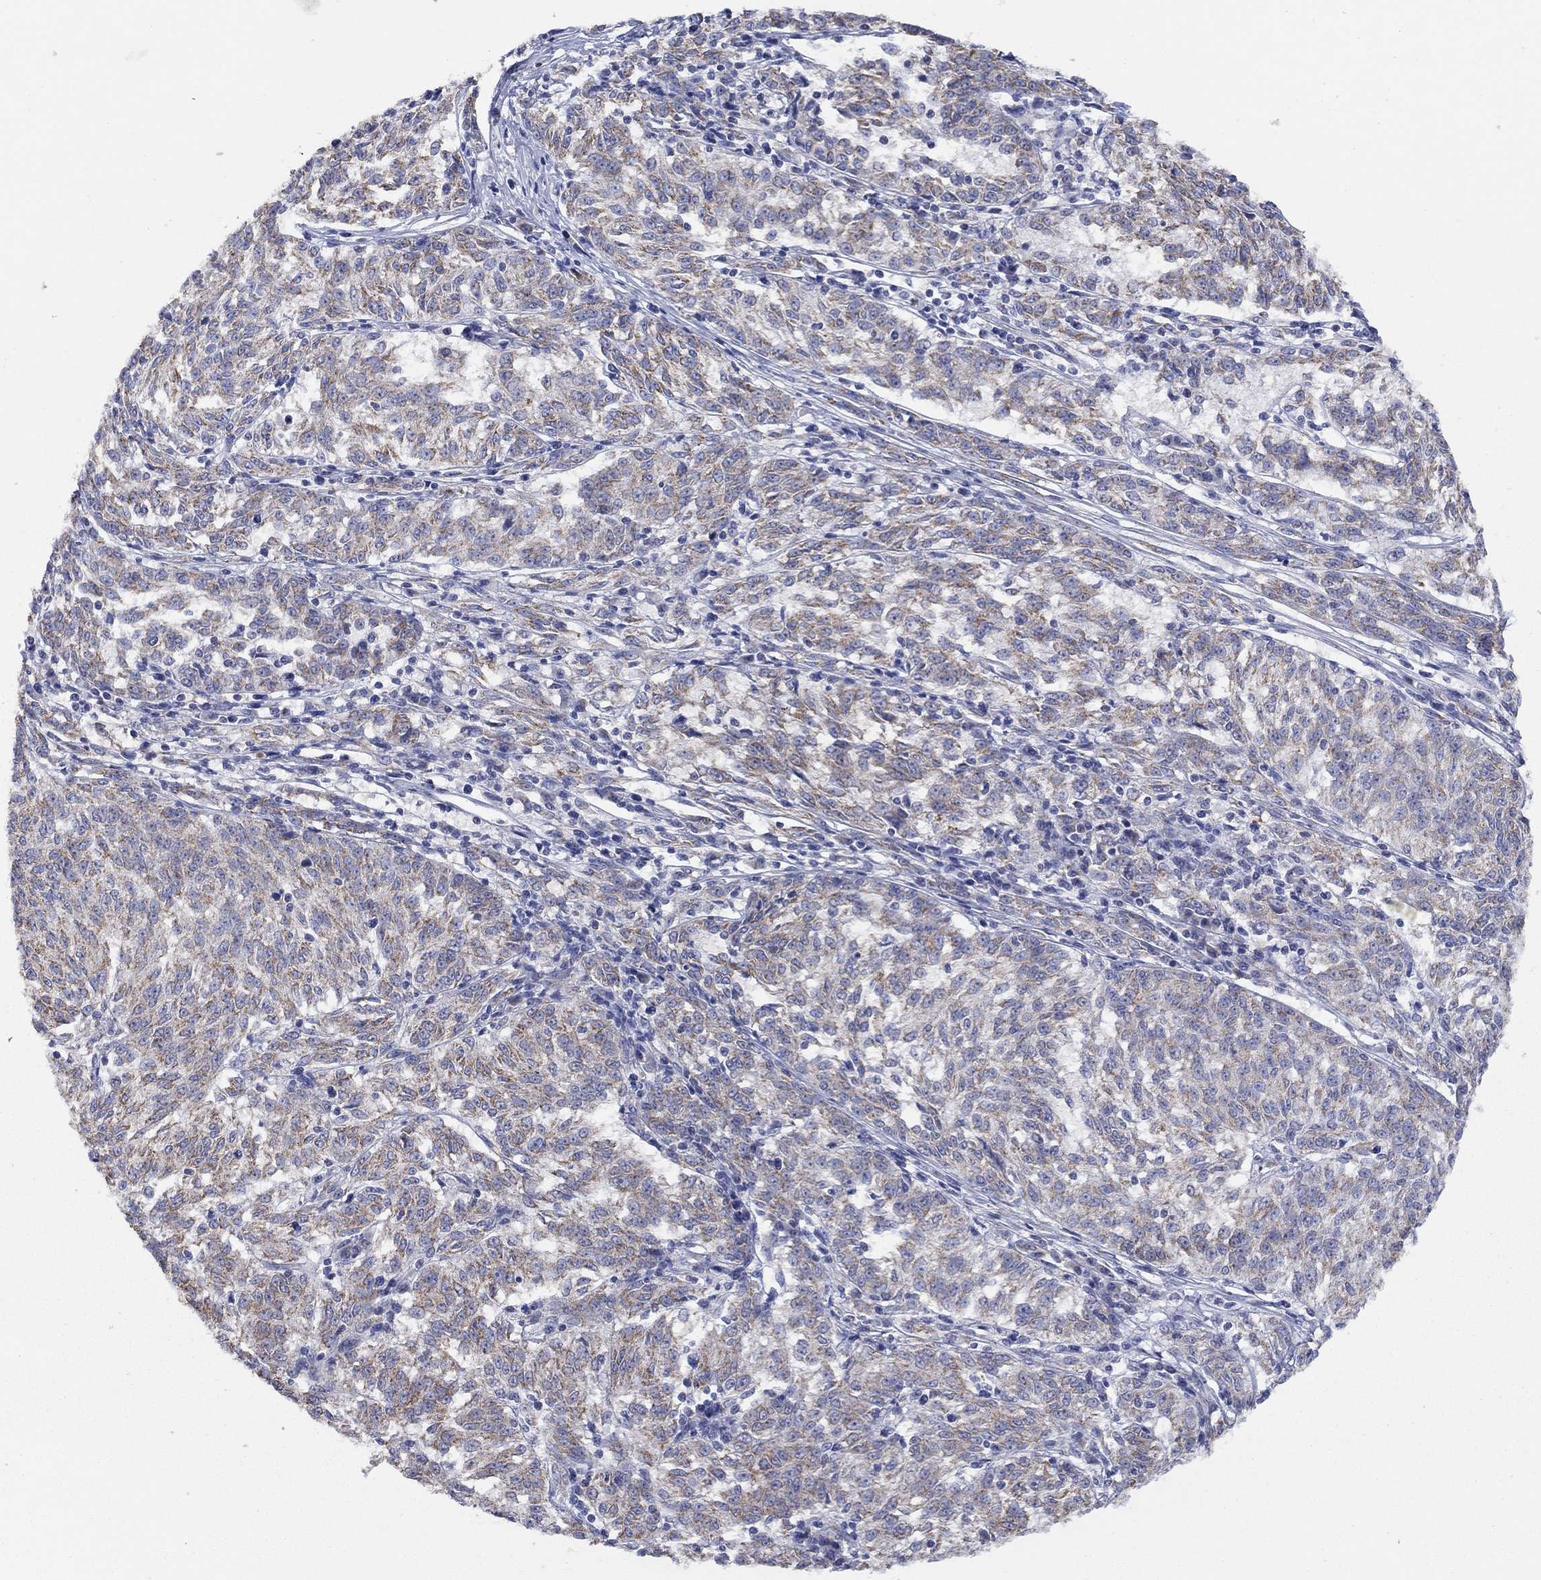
{"staining": {"intensity": "moderate", "quantity": ">75%", "location": "cytoplasmic/membranous"}, "tissue": "melanoma", "cell_type": "Tumor cells", "image_type": "cancer", "snomed": [{"axis": "morphology", "description": "Malignant melanoma, NOS"}, {"axis": "topography", "description": "Skin"}], "caption": "A brown stain highlights moderate cytoplasmic/membranous expression of a protein in melanoma tumor cells.", "gene": "CLVS1", "patient": {"sex": "female", "age": 72}}